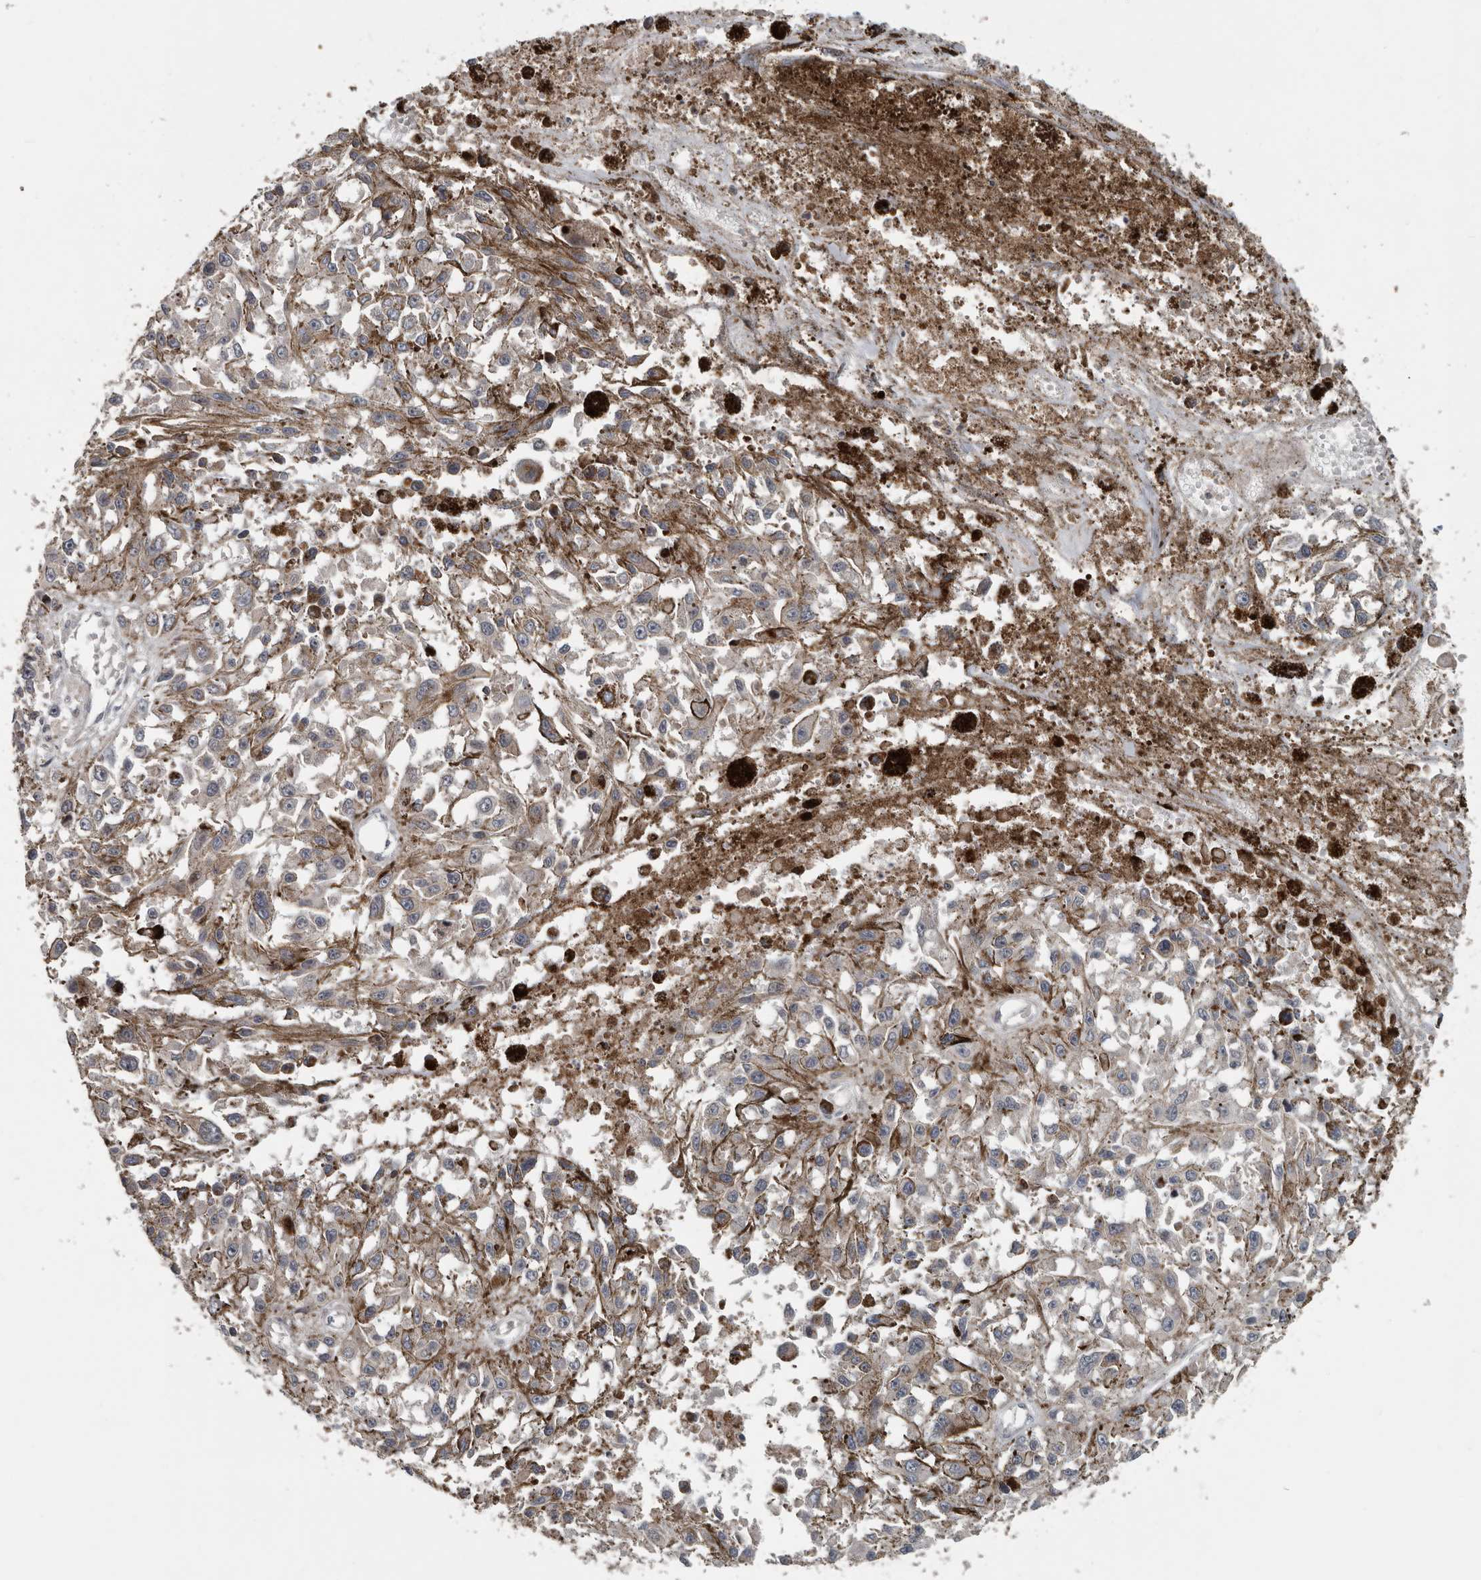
{"staining": {"intensity": "negative", "quantity": "none", "location": "none"}, "tissue": "melanoma", "cell_type": "Tumor cells", "image_type": "cancer", "snomed": [{"axis": "morphology", "description": "Malignant melanoma, Metastatic site"}, {"axis": "topography", "description": "Lymph node"}], "caption": "DAB immunohistochemical staining of melanoma reveals no significant staining in tumor cells. (DAB (3,3'-diaminobenzidine) IHC visualized using brightfield microscopy, high magnification).", "gene": "TMEM199", "patient": {"sex": "male", "age": 59}}